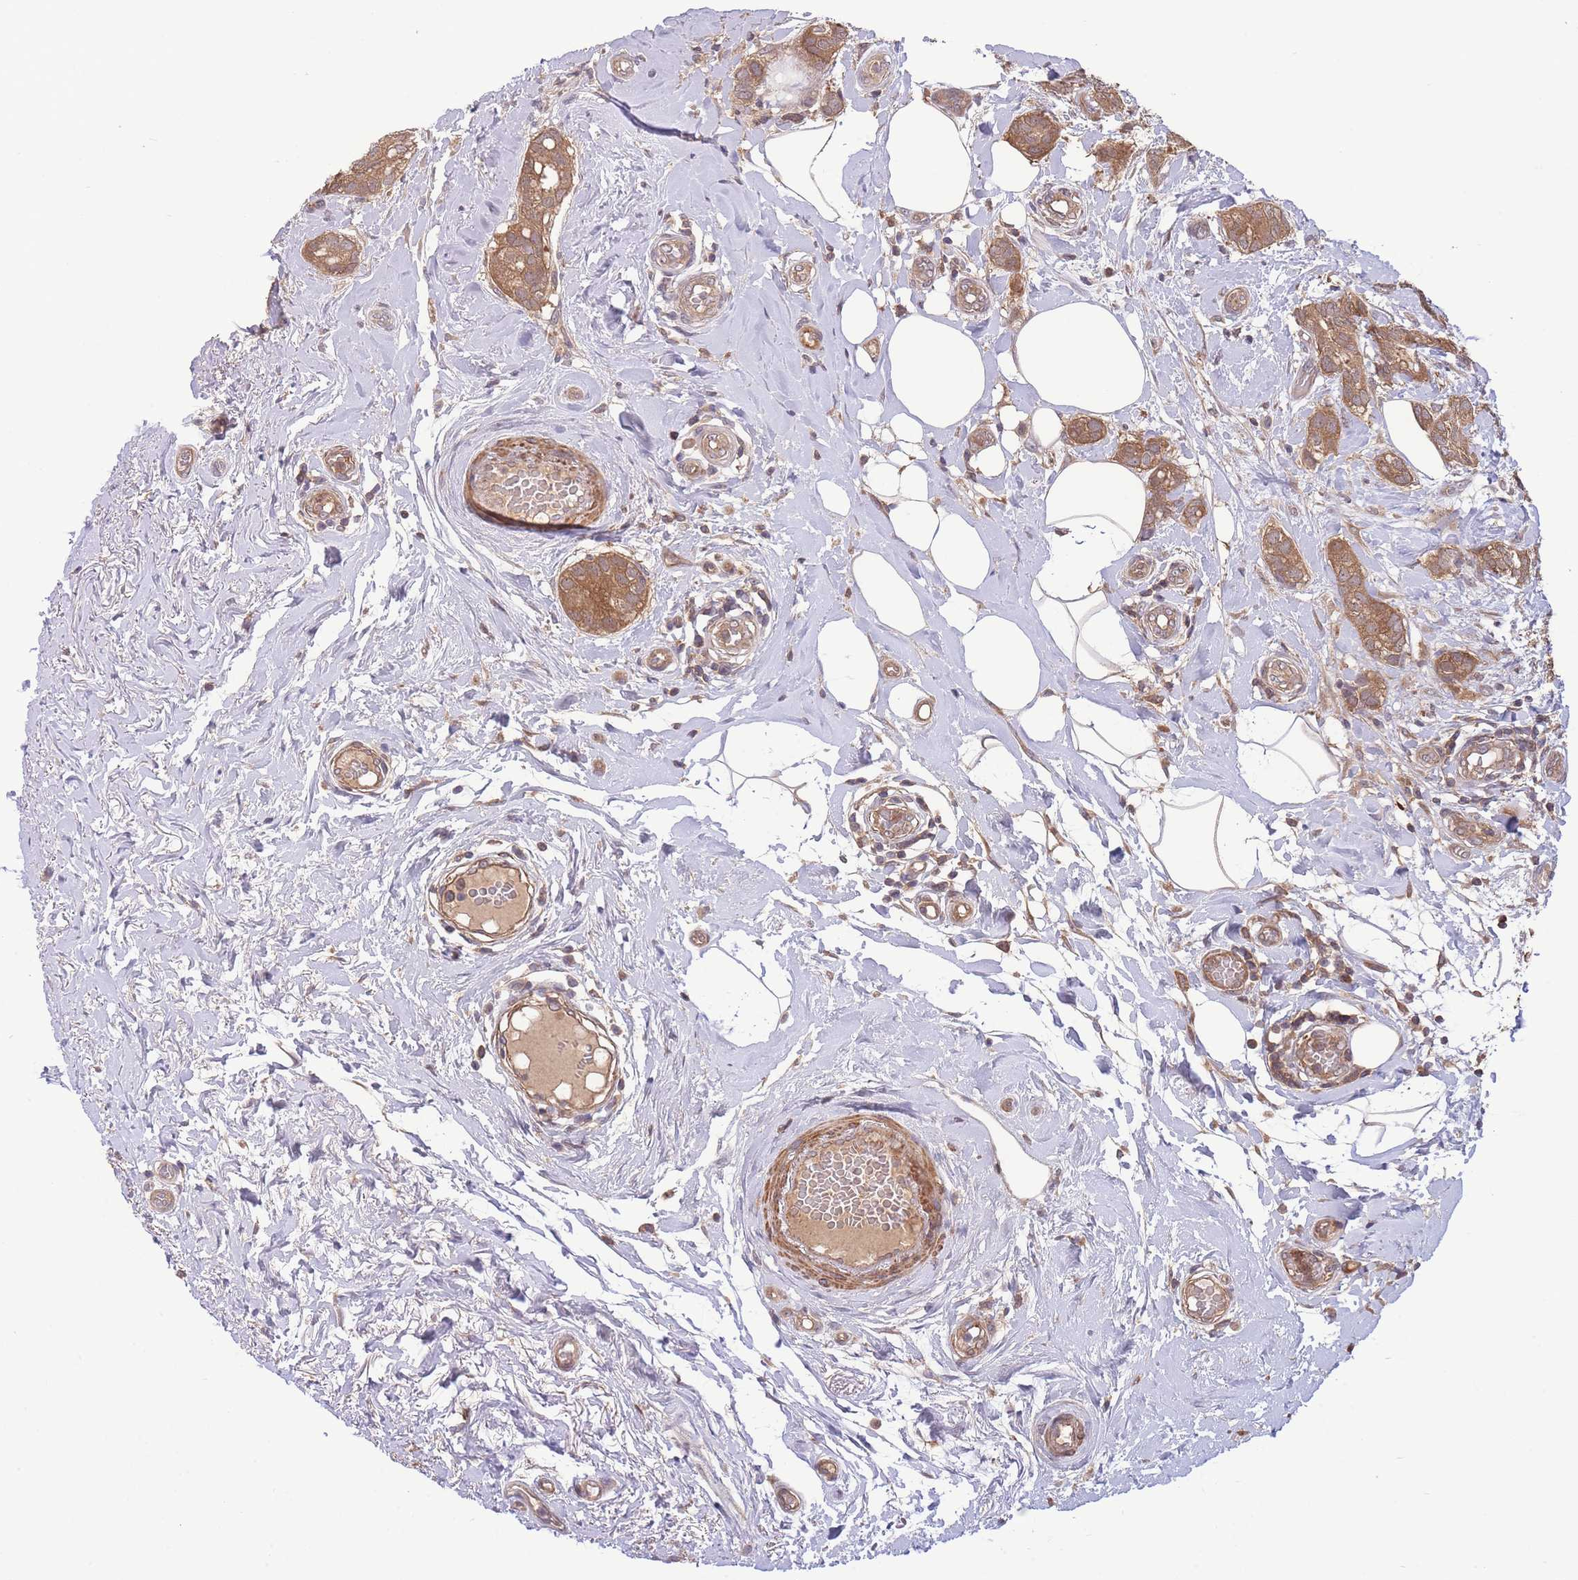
{"staining": {"intensity": "moderate", "quantity": ">75%", "location": "cytoplasmic/membranous"}, "tissue": "breast cancer", "cell_type": "Tumor cells", "image_type": "cancer", "snomed": [{"axis": "morphology", "description": "Duct carcinoma"}, {"axis": "topography", "description": "Breast"}], "caption": "Invasive ductal carcinoma (breast) stained for a protein exhibits moderate cytoplasmic/membranous positivity in tumor cells. (Stains: DAB (3,3'-diaminobenzidine) in brown, nuclei in blue, Microscopy: brightfield microscopy at high magnification).", "gene": "ZNF304", "patient": {"sex": "female", "age": 73}}